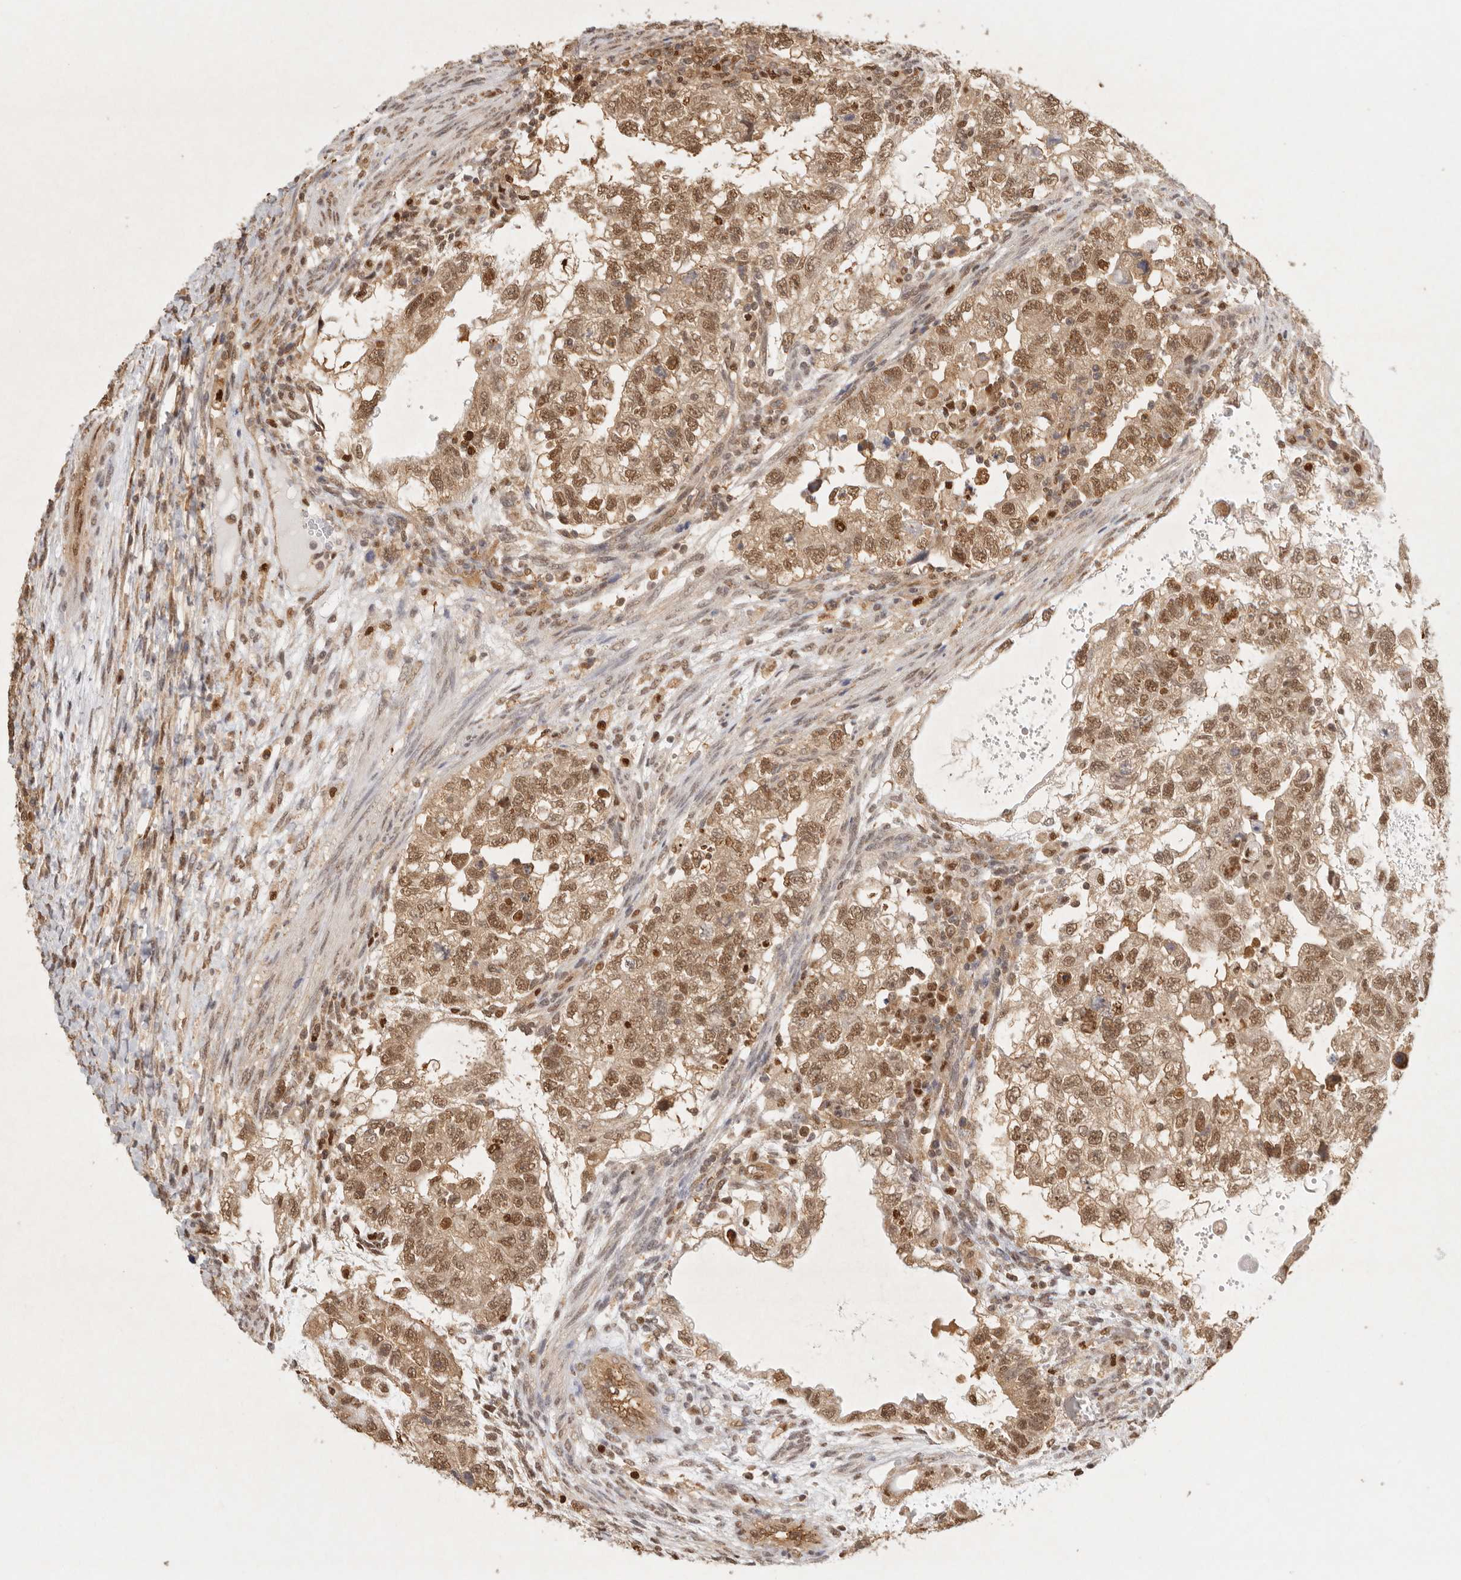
{"staining": {"intensity": "moderate", "quantity": ">75%", "location": "cytoplasmic/membranous,nuclear"}, "tissue": "testis cancer", "cell_type": "Tumor cells", "image_type": "cancer", "snomed": [{"axis": "morphology", "description": "Carcinoma, Embryonal, NOS"}, {"axis": "topography", "description": "Testis"}], "caption": "DAB immunohistochemical staining of embryonal carcinoma (testis) reveals moderate cytoplasmic/membranous and nuclear protein expression in approximately >75% of tumor cells.", "gene": "PSMA5", "patient": {"sex": "male", "age": 37}}